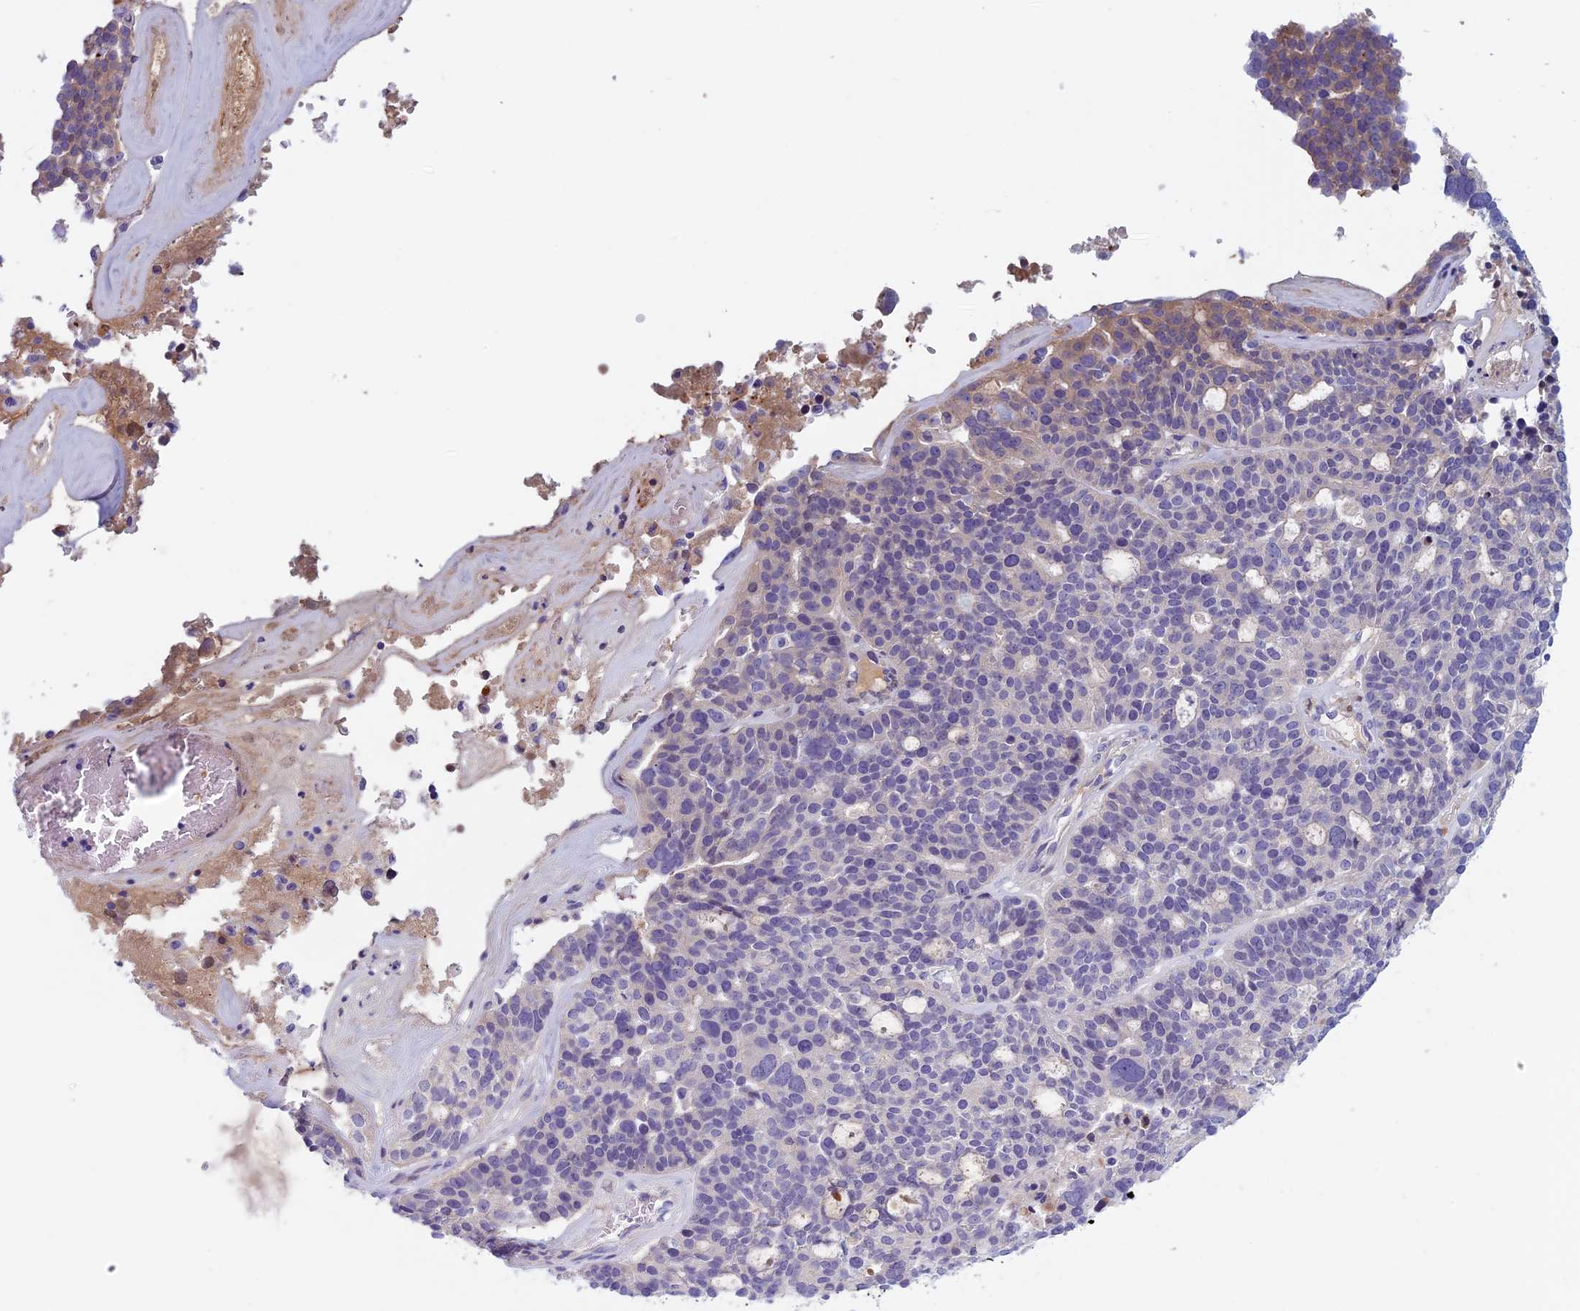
{"staining": {"intensity": "weak", "quantity": "<25%", "location": "cytoplasmic/membranous"}, "tissue": "ovarian cancer", "cell_type": "Tumor cells", "image_type": "cancer", "snomed": [{"axis": "morphology", "description": "Cystadenocarcinoma, serous, NOS"}, {"axis": "topography", "description": "Ovary"}], "caption": "There is no significant expression in tumor cells of serous cystadenocarcinoma (ovarian).", "gene": "ANGPTL2", "patient": {"sex": "female", "age": 59}}